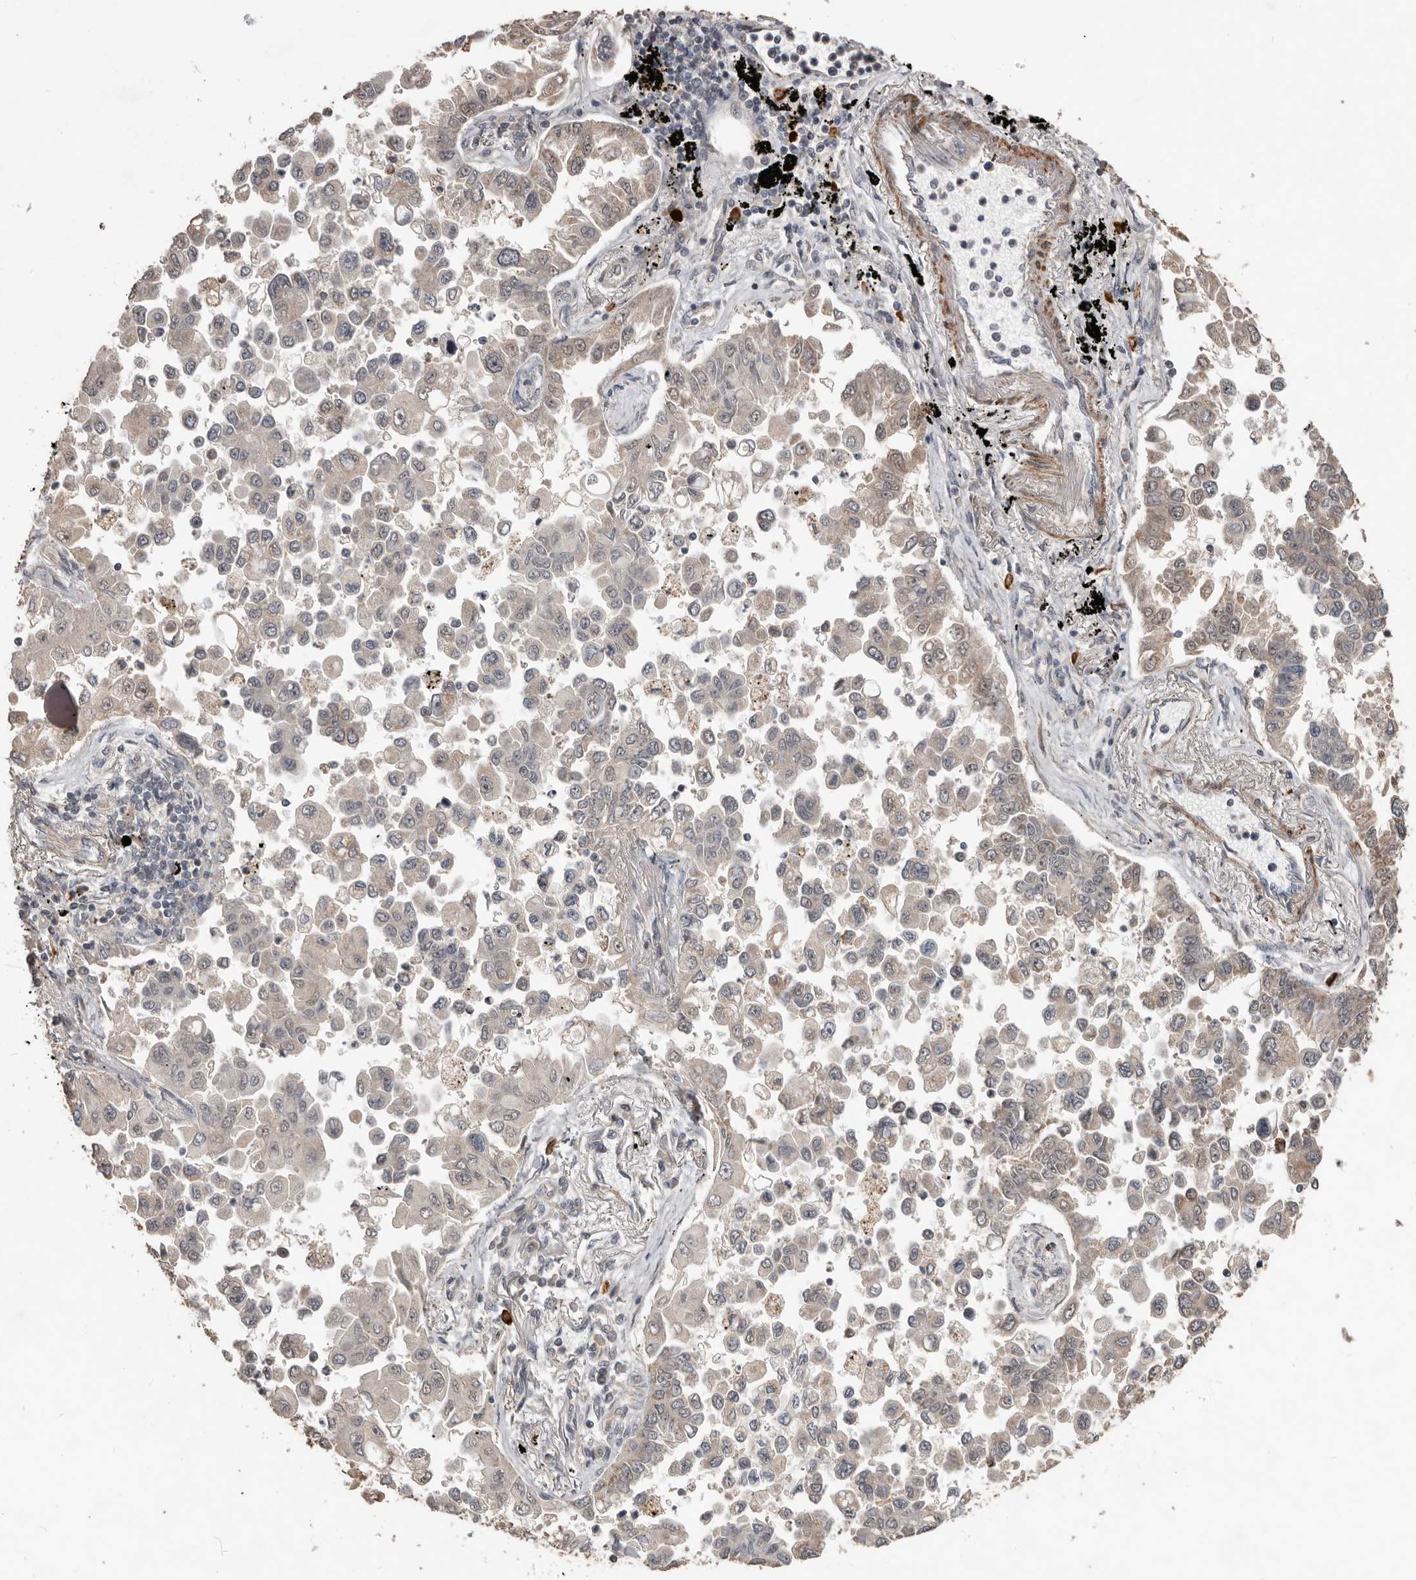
{"staining": {"intensity": "weak", "quantity": "25%-75%", "location": "cytoplasmic/membranous"}, "tissue": "lung cancer", "cell_type": "Tumor cells", "image_type": "cancer", "snomed": [{"axis": "morphology", "description": "Adenocarcinoma, NOS"}, {"axis": "topography", "description": "Lung"}], "caption": "Lung adenocarcinoma tissue reveals weak cytoplasmic/membranous staining in approximately 25%-75% of tumor cells", "gene": "BAMBI", "patient": {"sex": "female", "age": 67}}